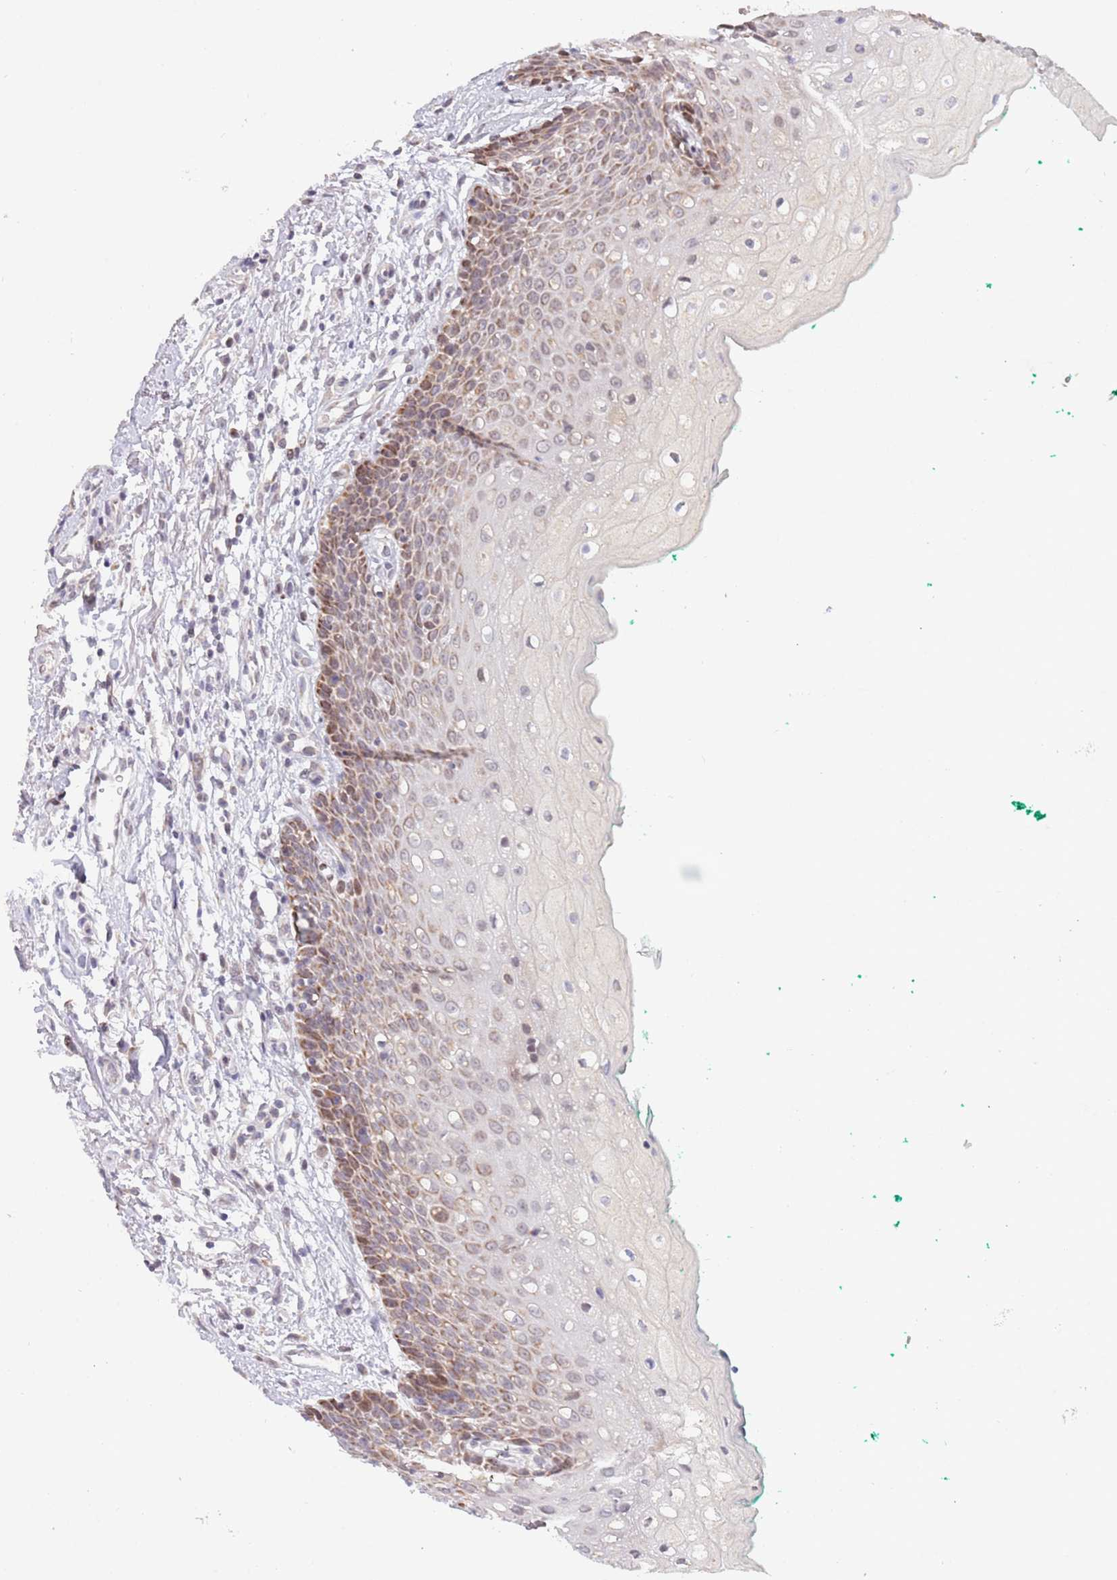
{"staining": {"intensity": "moderate", "quantity": ">75%", "location": "nuclear"}, "tissue": "oral mucosa", "cell_type": "Squamous epithelial cells", "image_type": "normal", "snomed": [{"axis": "morphology", "description": "Normal tissue, NOS"}, {"axis": "morphology", "description": "Squamous cell carcinoma, NOS"}, {"axis": "topography", "description": "Oral tissue"}, {"axis": "topography", "description": "Tounge, NOS"}, {"axis": "topography", "description": "Head-Neck"}], "caption": "Immunohistochemical staining of unremarkable human oral mucosa reveals moderate nuclear protein positivity in about >75% of squamous epithelial cells.", "gene": "TIMM13", "patient": {"sex": "male", "age": 79}}